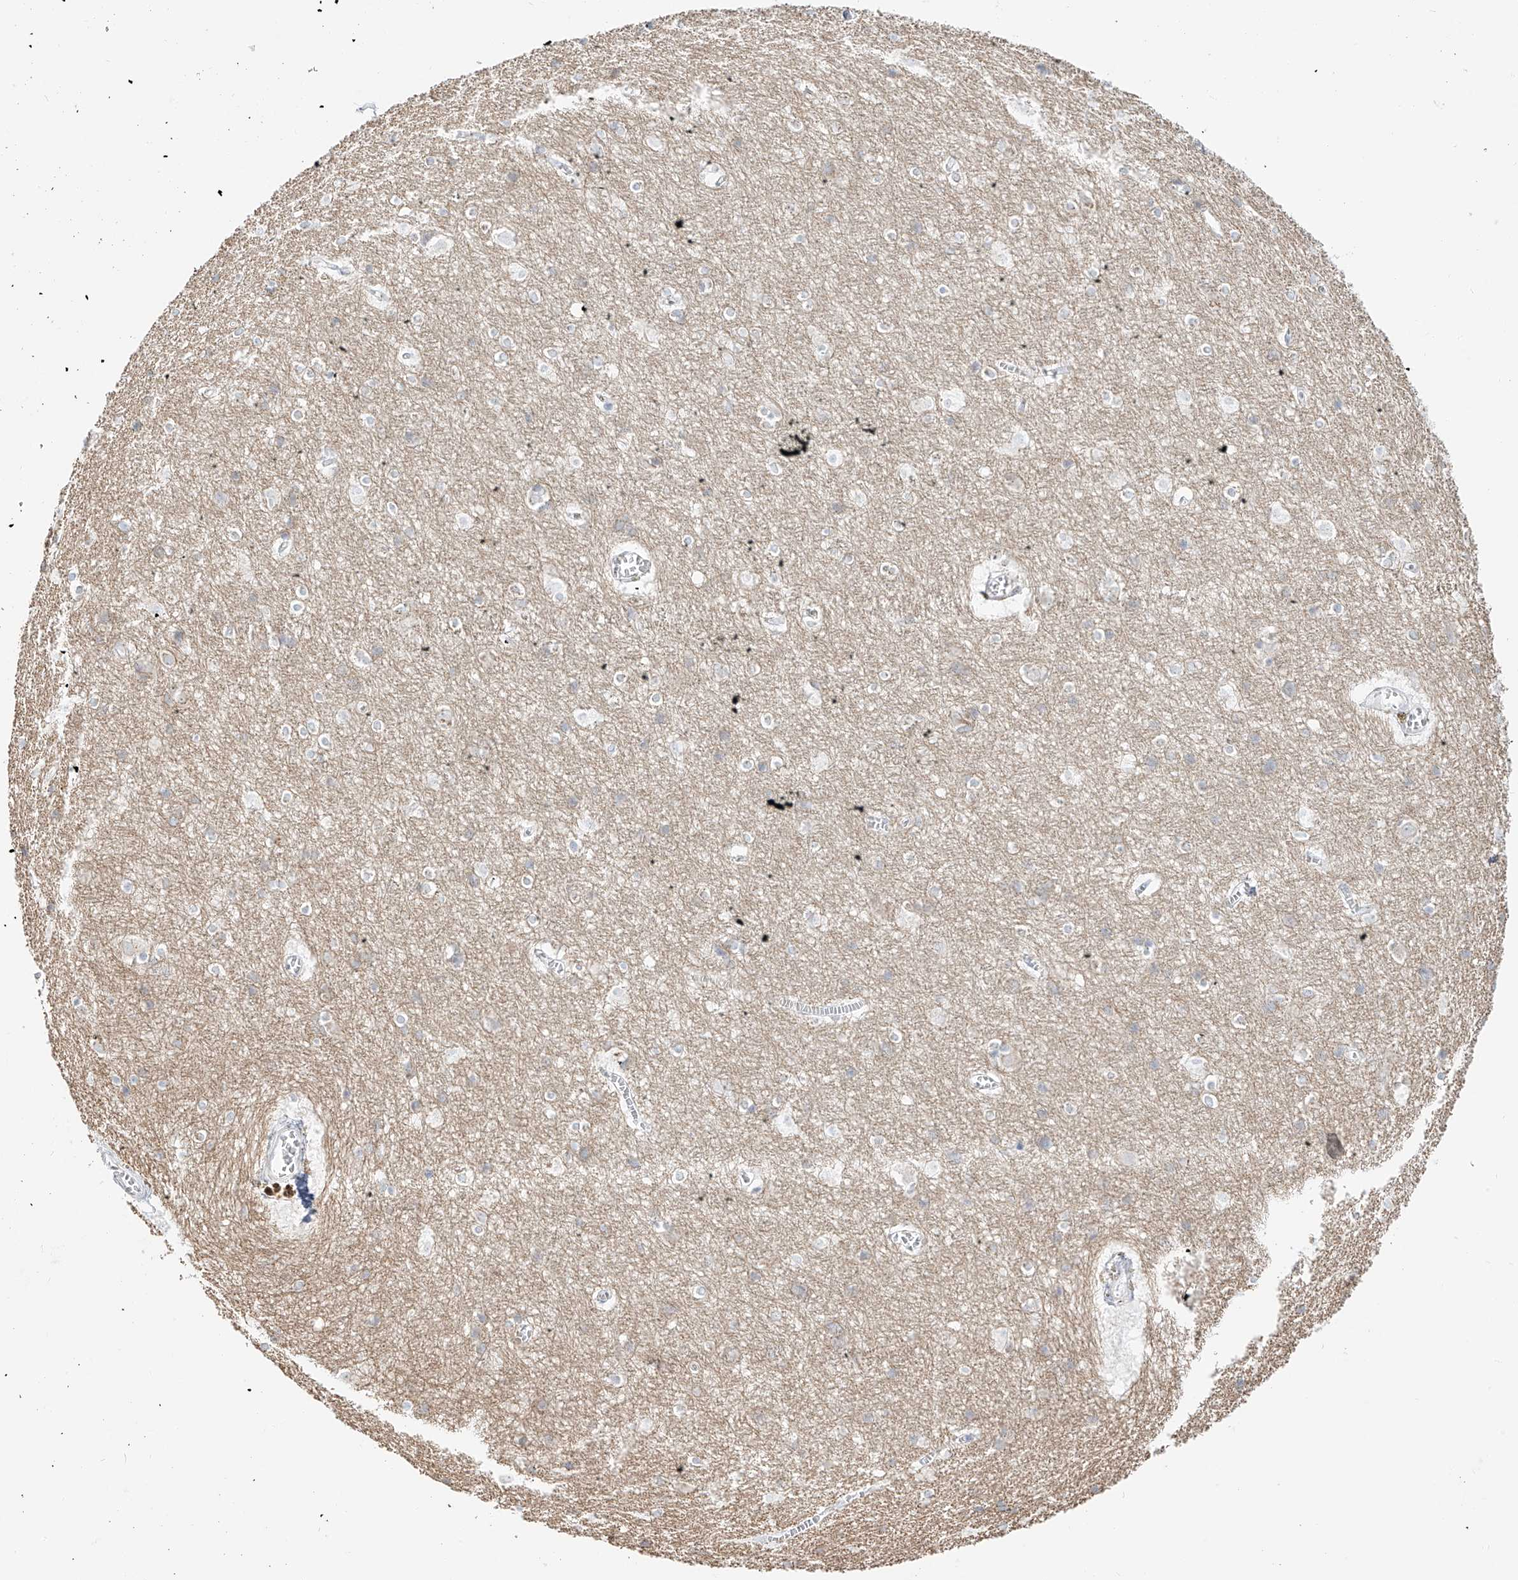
{"staining": {"intensity": "negative", "quantity": "none", "location": "none"}, "tissue": "cerebral cortex", "cell_type": "Endothelial cells", "image_type": "normal", "snomed": [{"axis": "morphology", "description": "Normal tissue, NOS"}, {"axis": "topography", "description": "Cerebral cortex"}], "caption": "Immunohistochemistry (IHC) of benign human cerebral cortex demonstrates no staining in endothelial cells. (Stains: DAB (3,3'-diaminobenzidine) immunohistochemistry (IHC) with hematoxylin counter stain, Microscopy: brightfield microscopy at high magnification).", "gene": "BSDC1", "patient": {"sex": "male", "age": 54}}